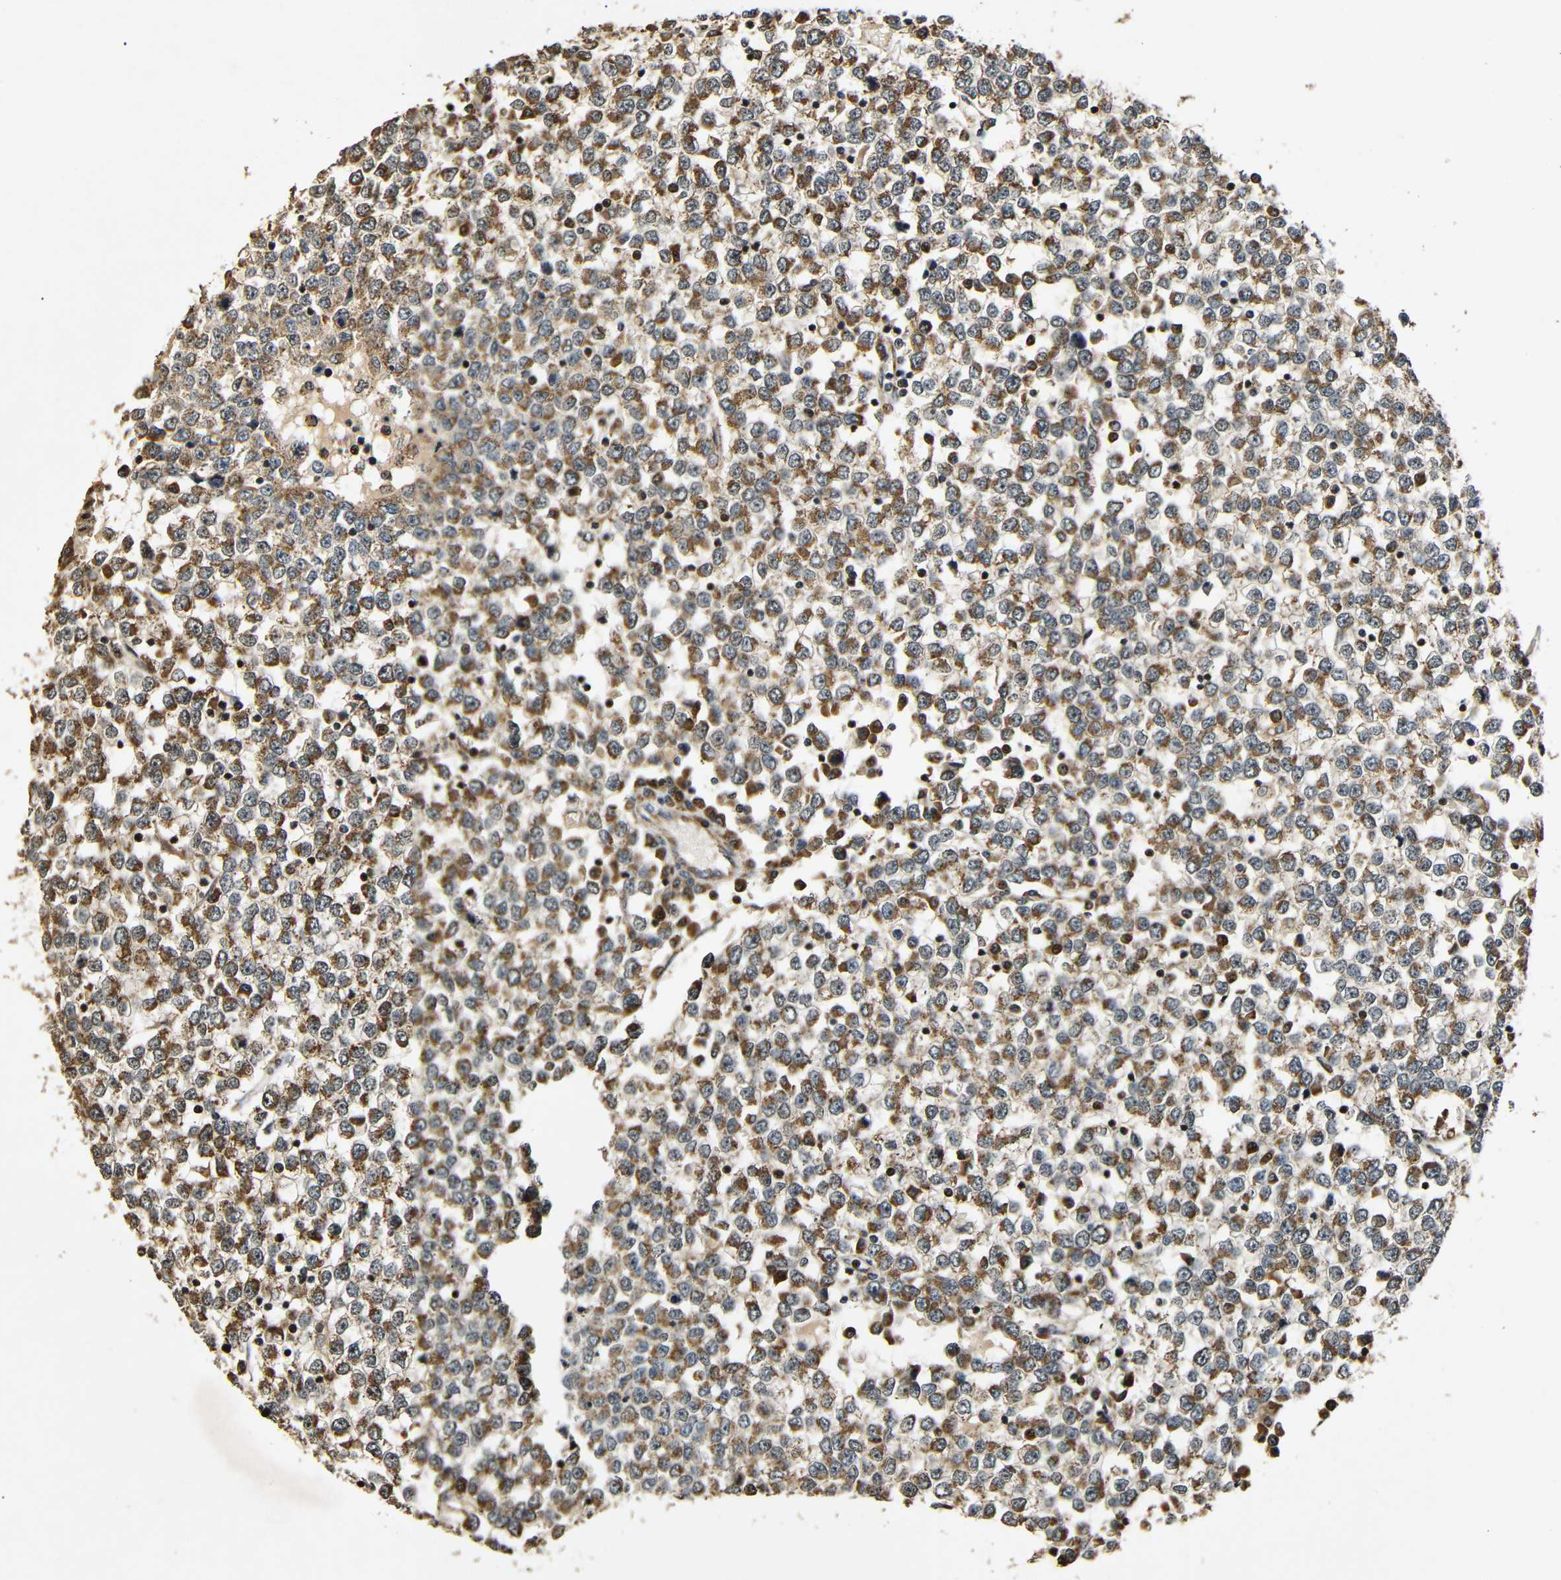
{"staining": {"intensity": "moderate", "quantity": ">75%", "location": "cytoplasmic/membranous"}, "tissue": "testis cancer", "cell_type": "Tumor cells", "image_type": "cancer", "snomed": [{"axis": "morphology", "description": "Seminoma, NOS"}, {"axis": "topography", "description": "Testis"}], "caption": "Testis cancer (seminoma) stained with DAB immunohistochemistry (IHC) shows medium levels of moderate cytoplasmic/membranous positivity in about >75% of tumor cells.", "gene": "KAZALD1", "patient": {"sex": "male", "age": 65}}